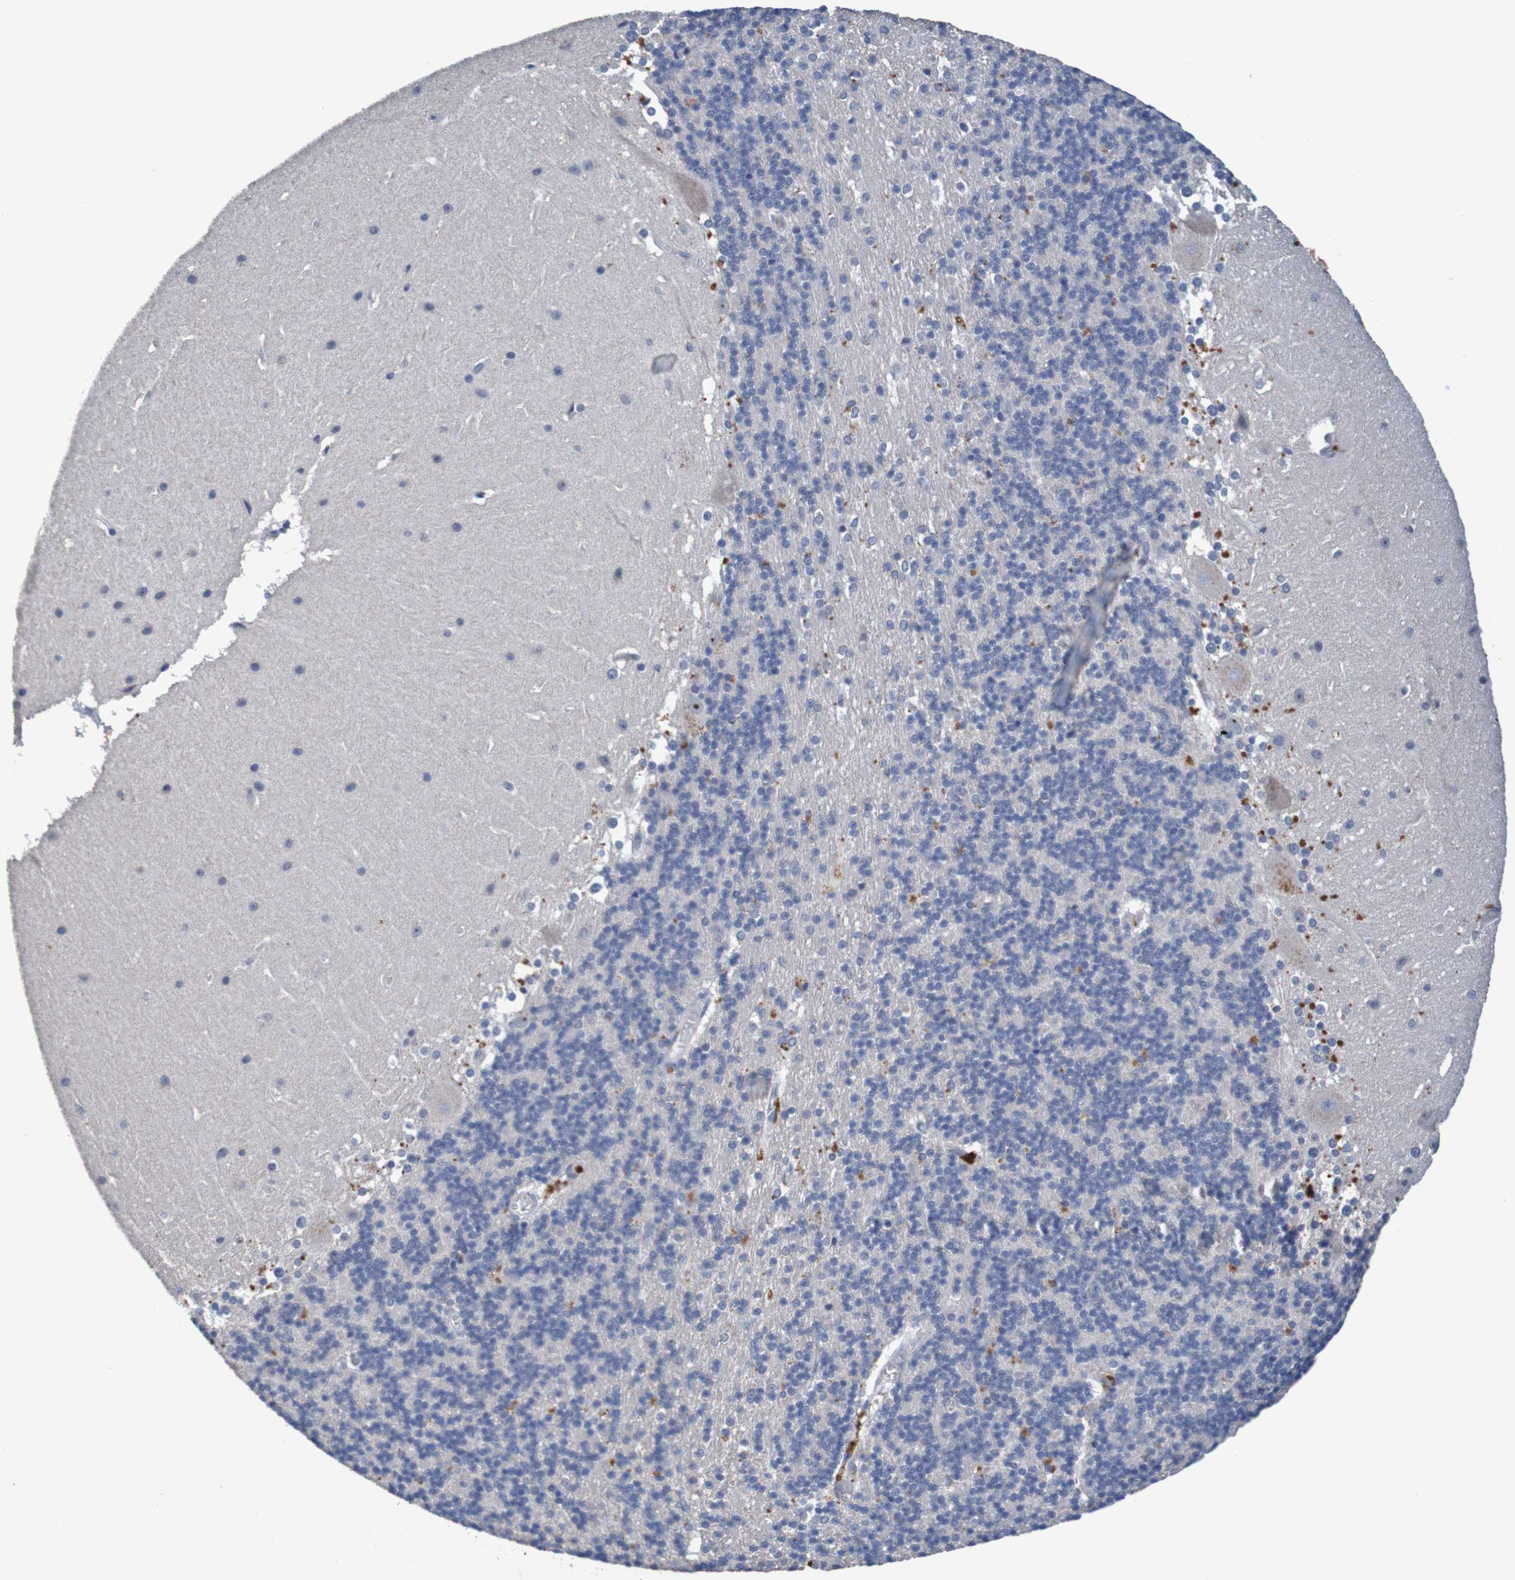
{"staining": {"intensity": "negative", "quantity": "none", "location": "none"}, "tissue": "cerebellum", "cell_type": "Cells in granular layer", "image_type": "normal", "snomed": [{"axis": "morphology", "description": "Normal tissue, NOS"}, {"axis": "topography", "description": "Cerebellum"}], "caption": "Benign cerebellum was stained to show a protein in brown. There is no significant expression in cells in granular layer.", "gene": "LTA", "patient": {"sex": "female", "age": 19}}